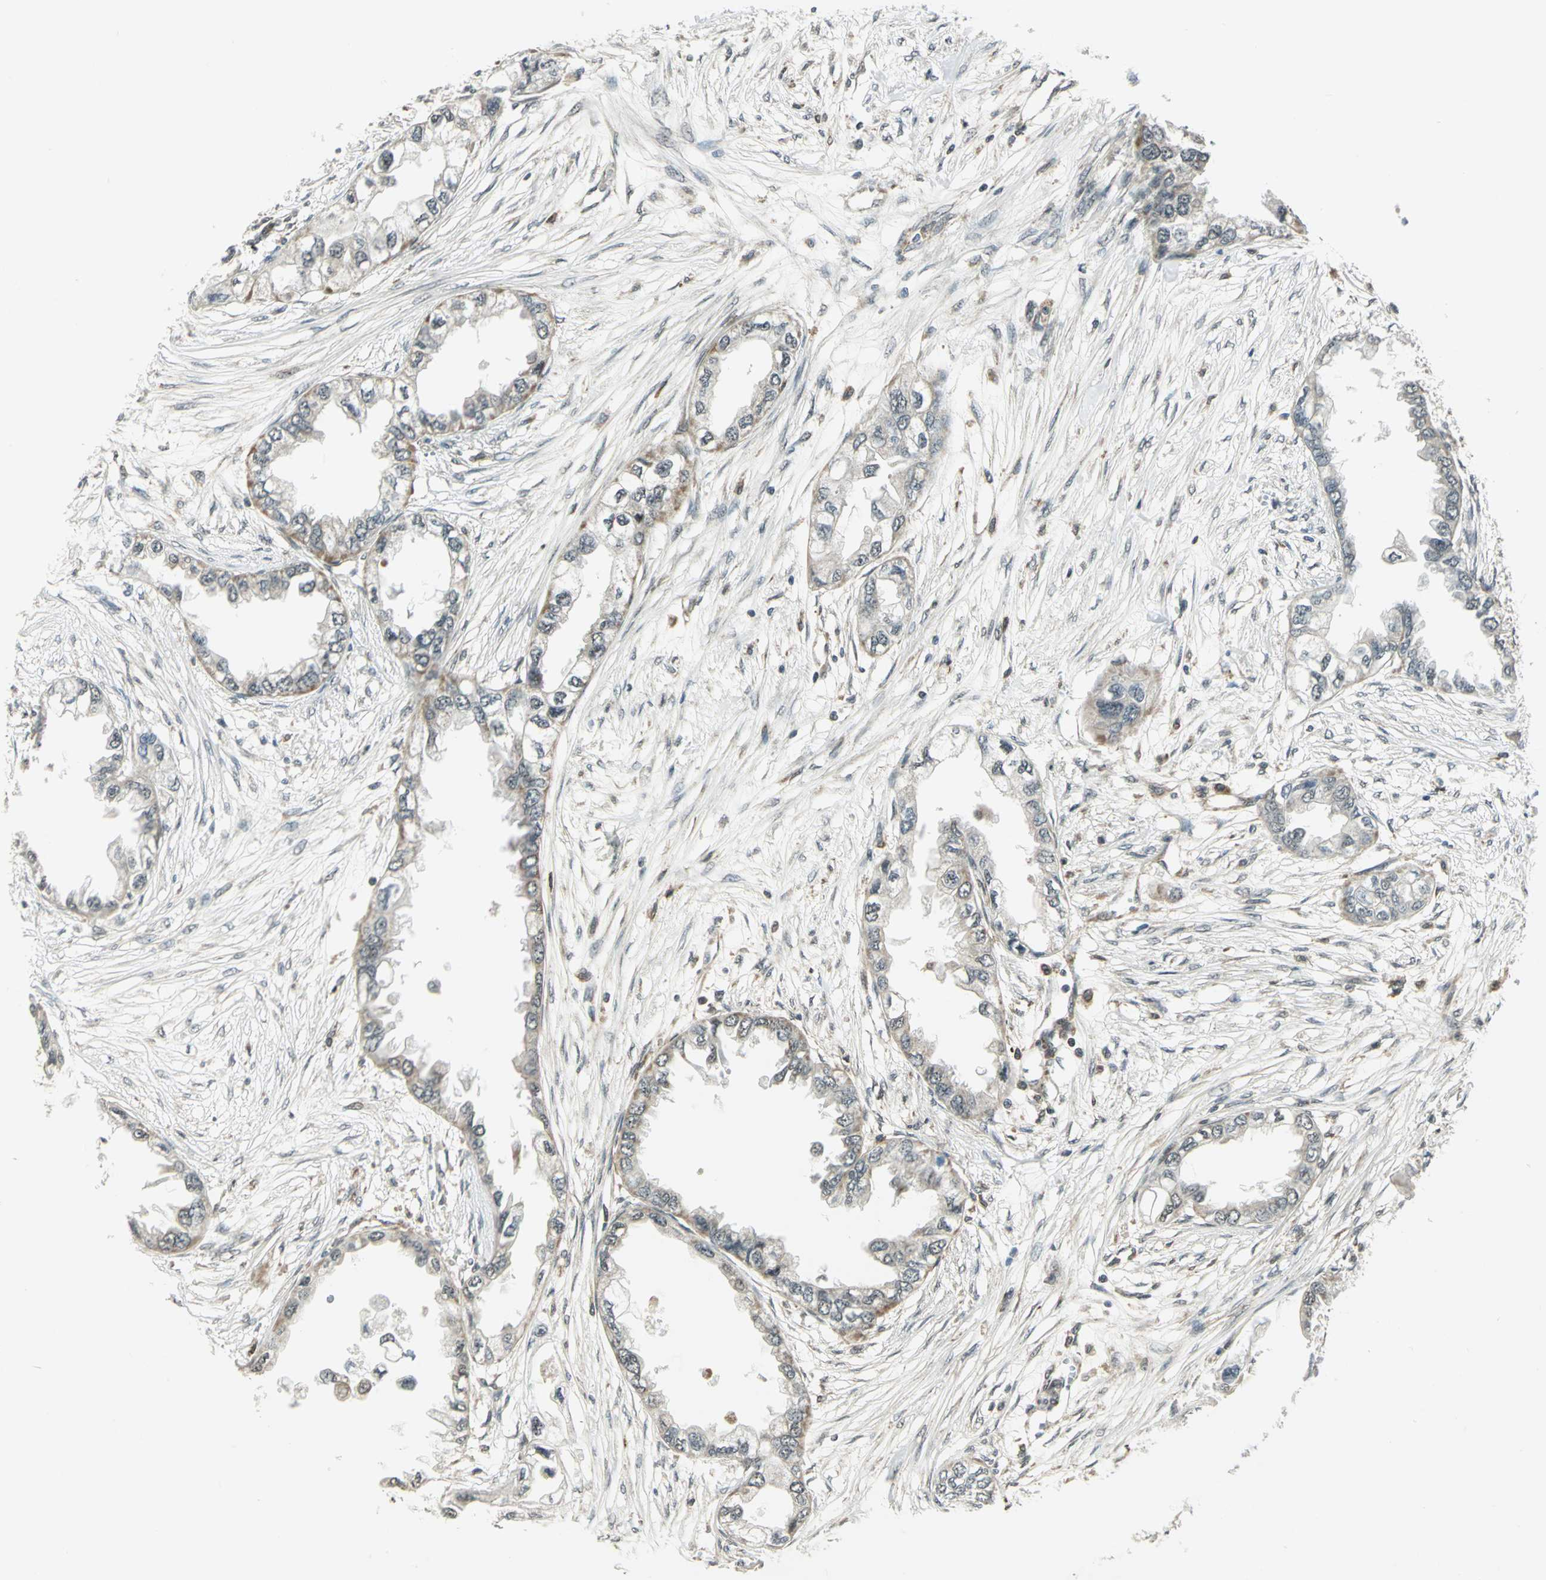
{"staining": {"intensity": "weak", "quantity": "25%-75%", "location": "cytoplasmic/membranous"}, "tissue": "endometrial cancer", "cell_type": "Tumor cells", "image_type": "cancer", "snomed": [{"axis": "morphology", "description": "Adenocarcinoma, NOS"}, {"axis": "topography", "description": "Endometrium"}], "caption": "Immunohistochemistry (IHC) of endometrial cancer exhibits low levels of weak cytoplasmic/membranous staining in approximately 25%-75% of tumor cells. Nuclei are stained in blue.", "gene": "PLAGL2", "patient": {"sex": "female", "age": 67}}